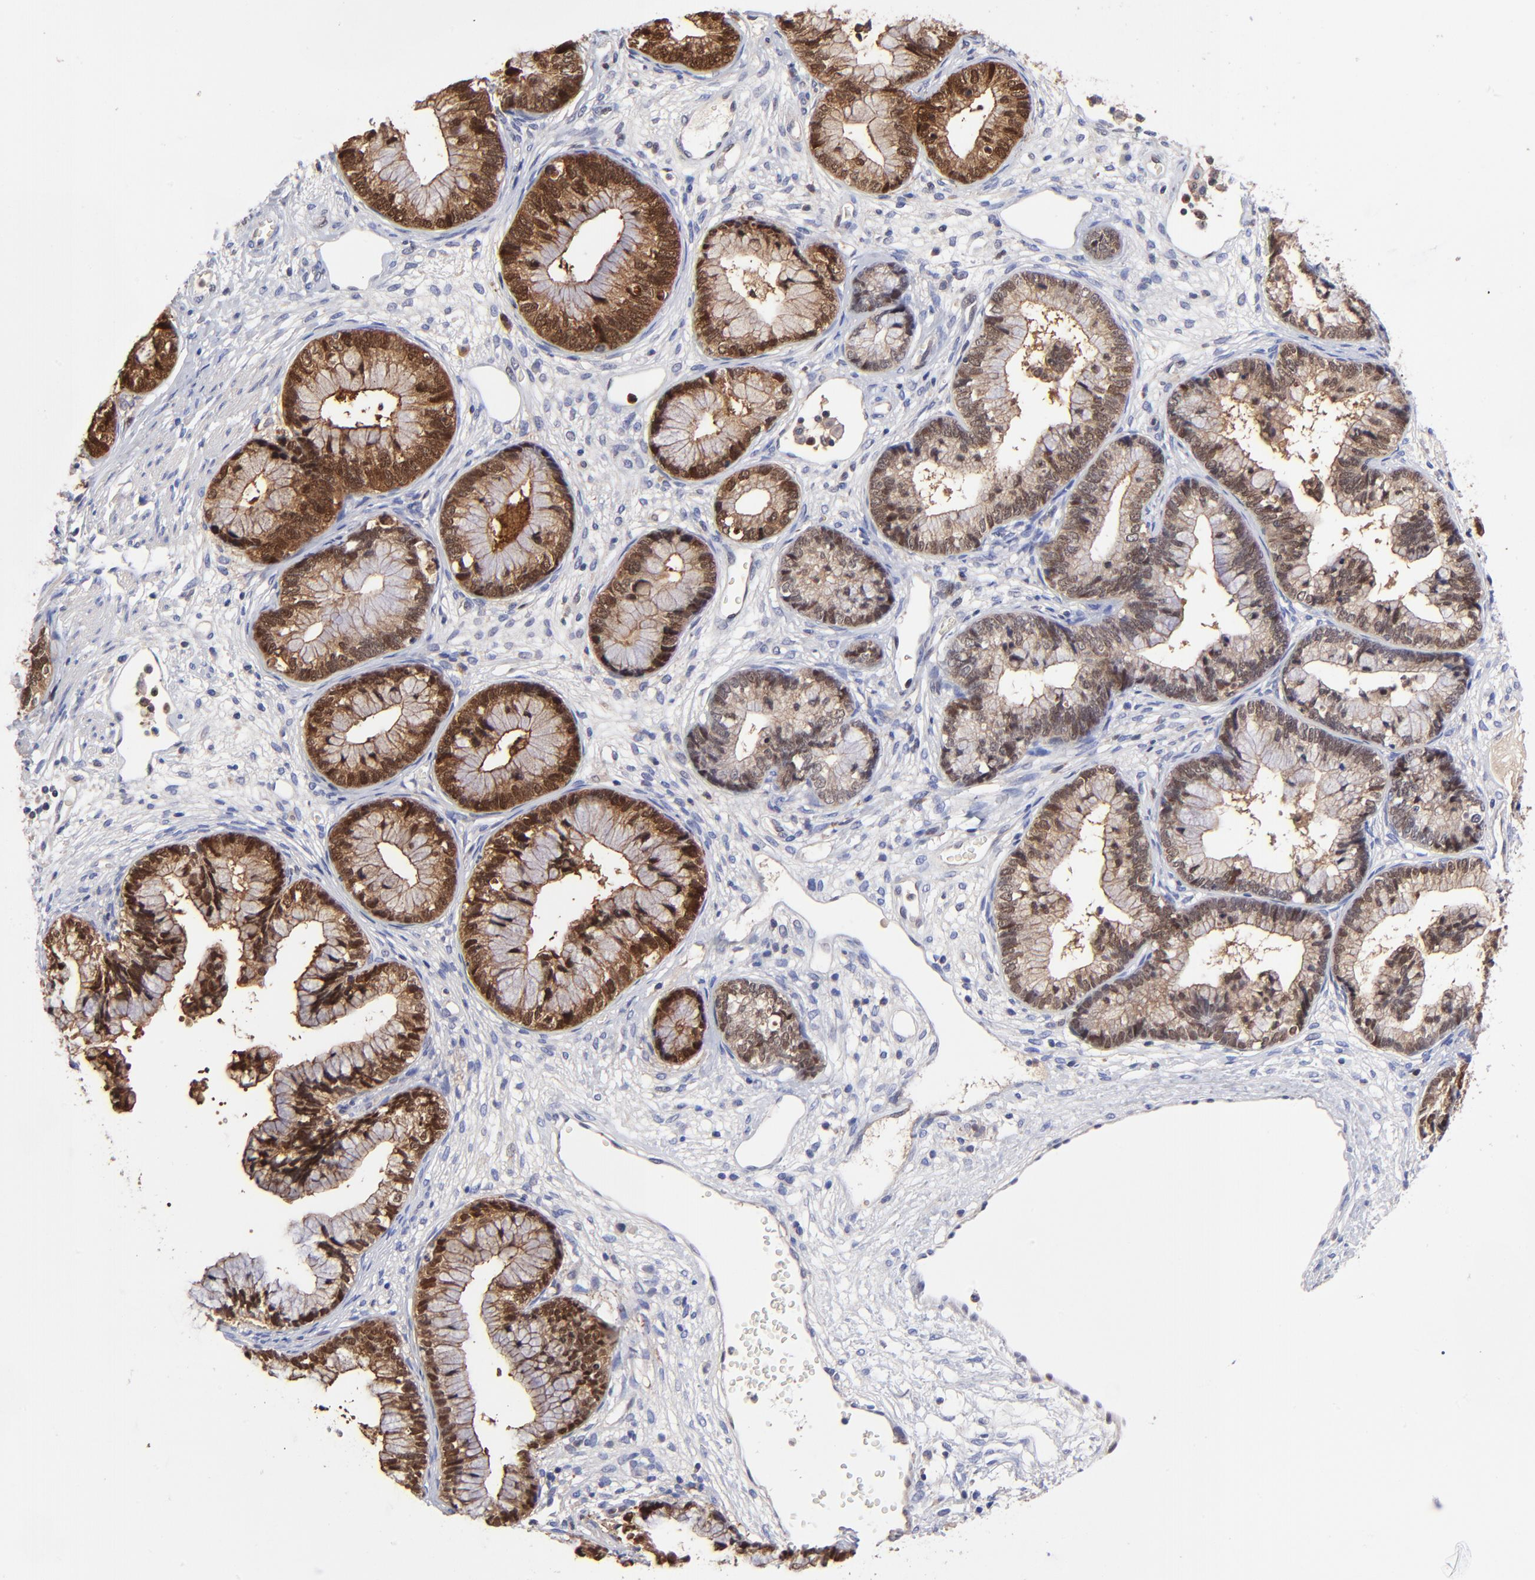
{"staining": {"intensity": "moderate", "quantity": ">75%", "location": "cytoplasmic/membranous,nuclear"}, "tissue": "cervical cancer", "cell_type": "Tumor cells", "image_type": "cancer", "snomed": [{"axis": "morphology", "description": "Adenocarcinoma, NOS"}, {"axis": "topography", "description": "Cervix"}], "caption": "An immunohistochemistry (IHC) histopathology image of neoplastic tissue is shown. Protein staining in brown labels moderate cytoplasmic/membranous and nuclear positivity in adenocarcinoma (cervical) within tumor cells.", "gene": "DCTPP1", "patient": {"sex": "female", "age": 44}}